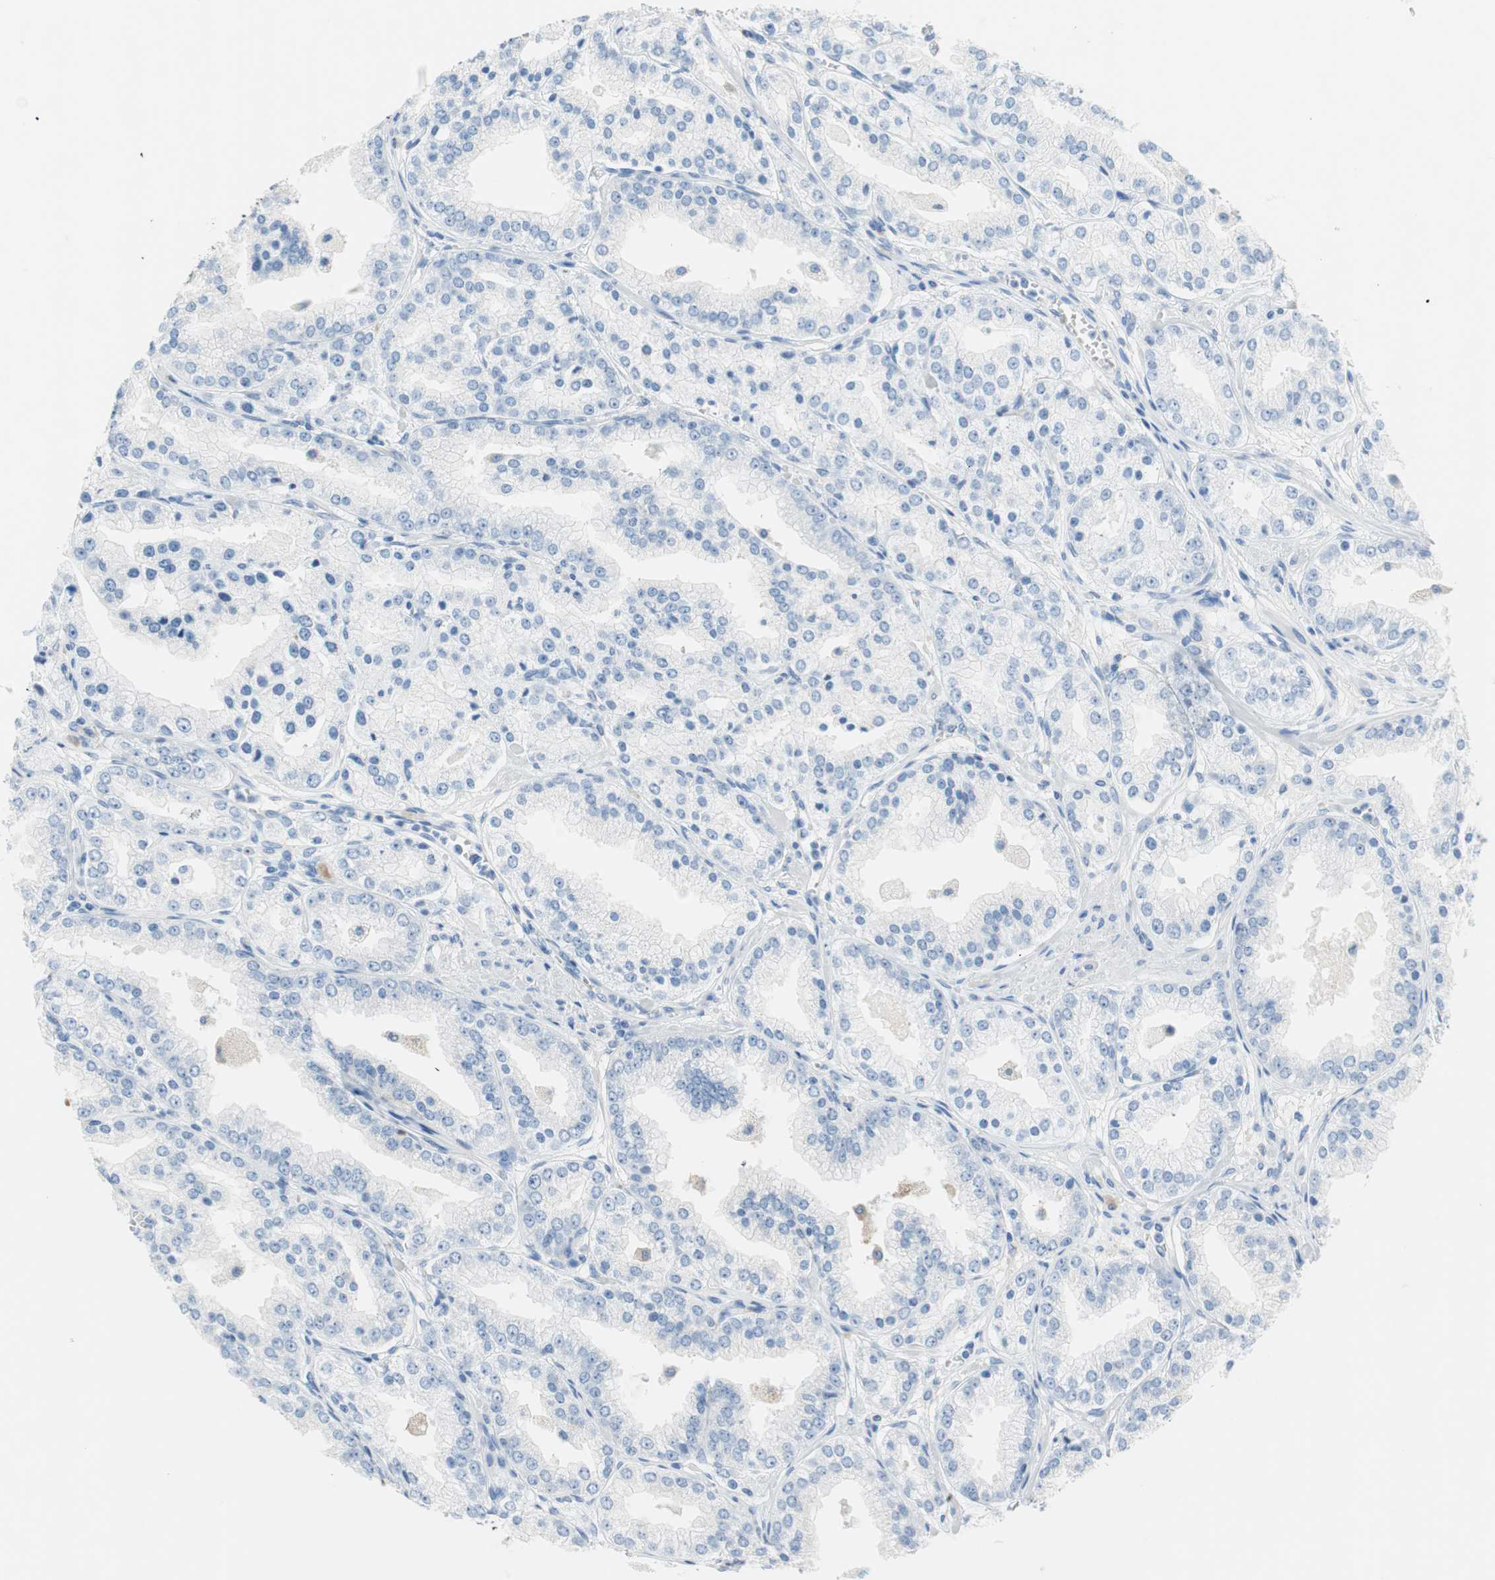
{"staining": {"intensity": "negative", "quantity": "none", "location": "none"}, "tissue": "prostate cancer", "cell_type": "Tumor cells", "image_type": "cancer", "snomed": [{"axis": "morphology", "description": "Adenocarcinoma, High grade"}, {"axis": "topography", "description": "Prostate"}], "caption": "Immunohistochemistry (IHC) histopathology image of prostate cancer (high-grade adenocarcinoma) stained for a protein (brown), which displays no positivity in tumor cells.", "gene": "GLUL", "patient": {"sex": "male", "age": 61}}